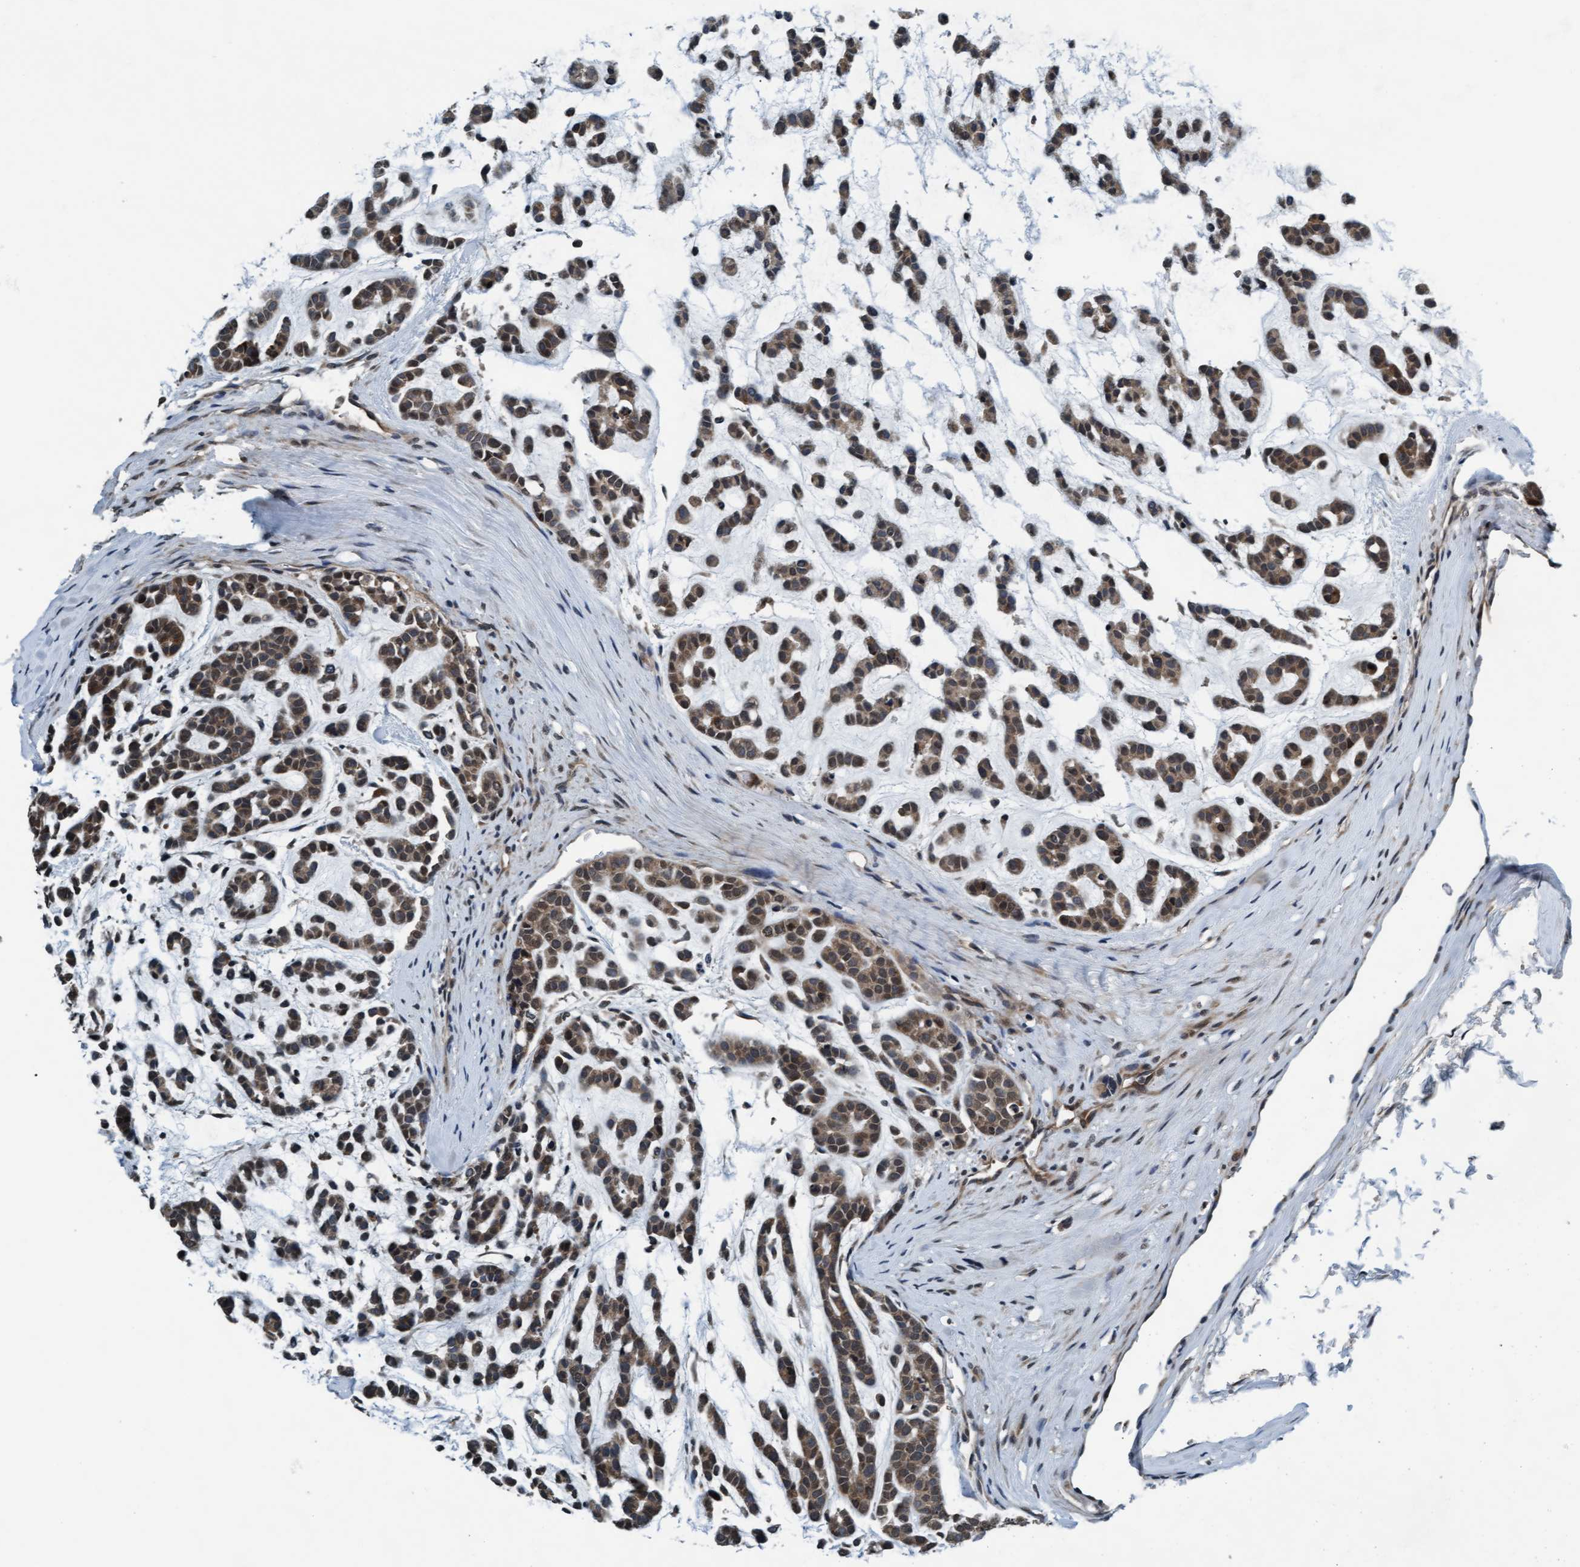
{"staining": {"intensity": "moderate", "quantity": ">75%", "location": "cytoplasmic/membranous,nuclear"}, "tissue": "head and neck cancer", "cell_type": "Tumor cells", "image_type": "cancer", "snomed": [{"axis": "morphology", "description": "Adenocarcinoma, NOS"}, {"axis": "morphology", "description": "Adenoma, NOS"}, {"axis": "topography", "description": "Head-Neck"}], "caption": "Adenocarcinoma (head and neck) stained with a brown dye demonstrates moderate cytoplasmic/membranous and nuclear positive positivity in approximately >75% of tumor cells.", "gene": "WASF1", "patient": {"sex": "female", "age": 55}}